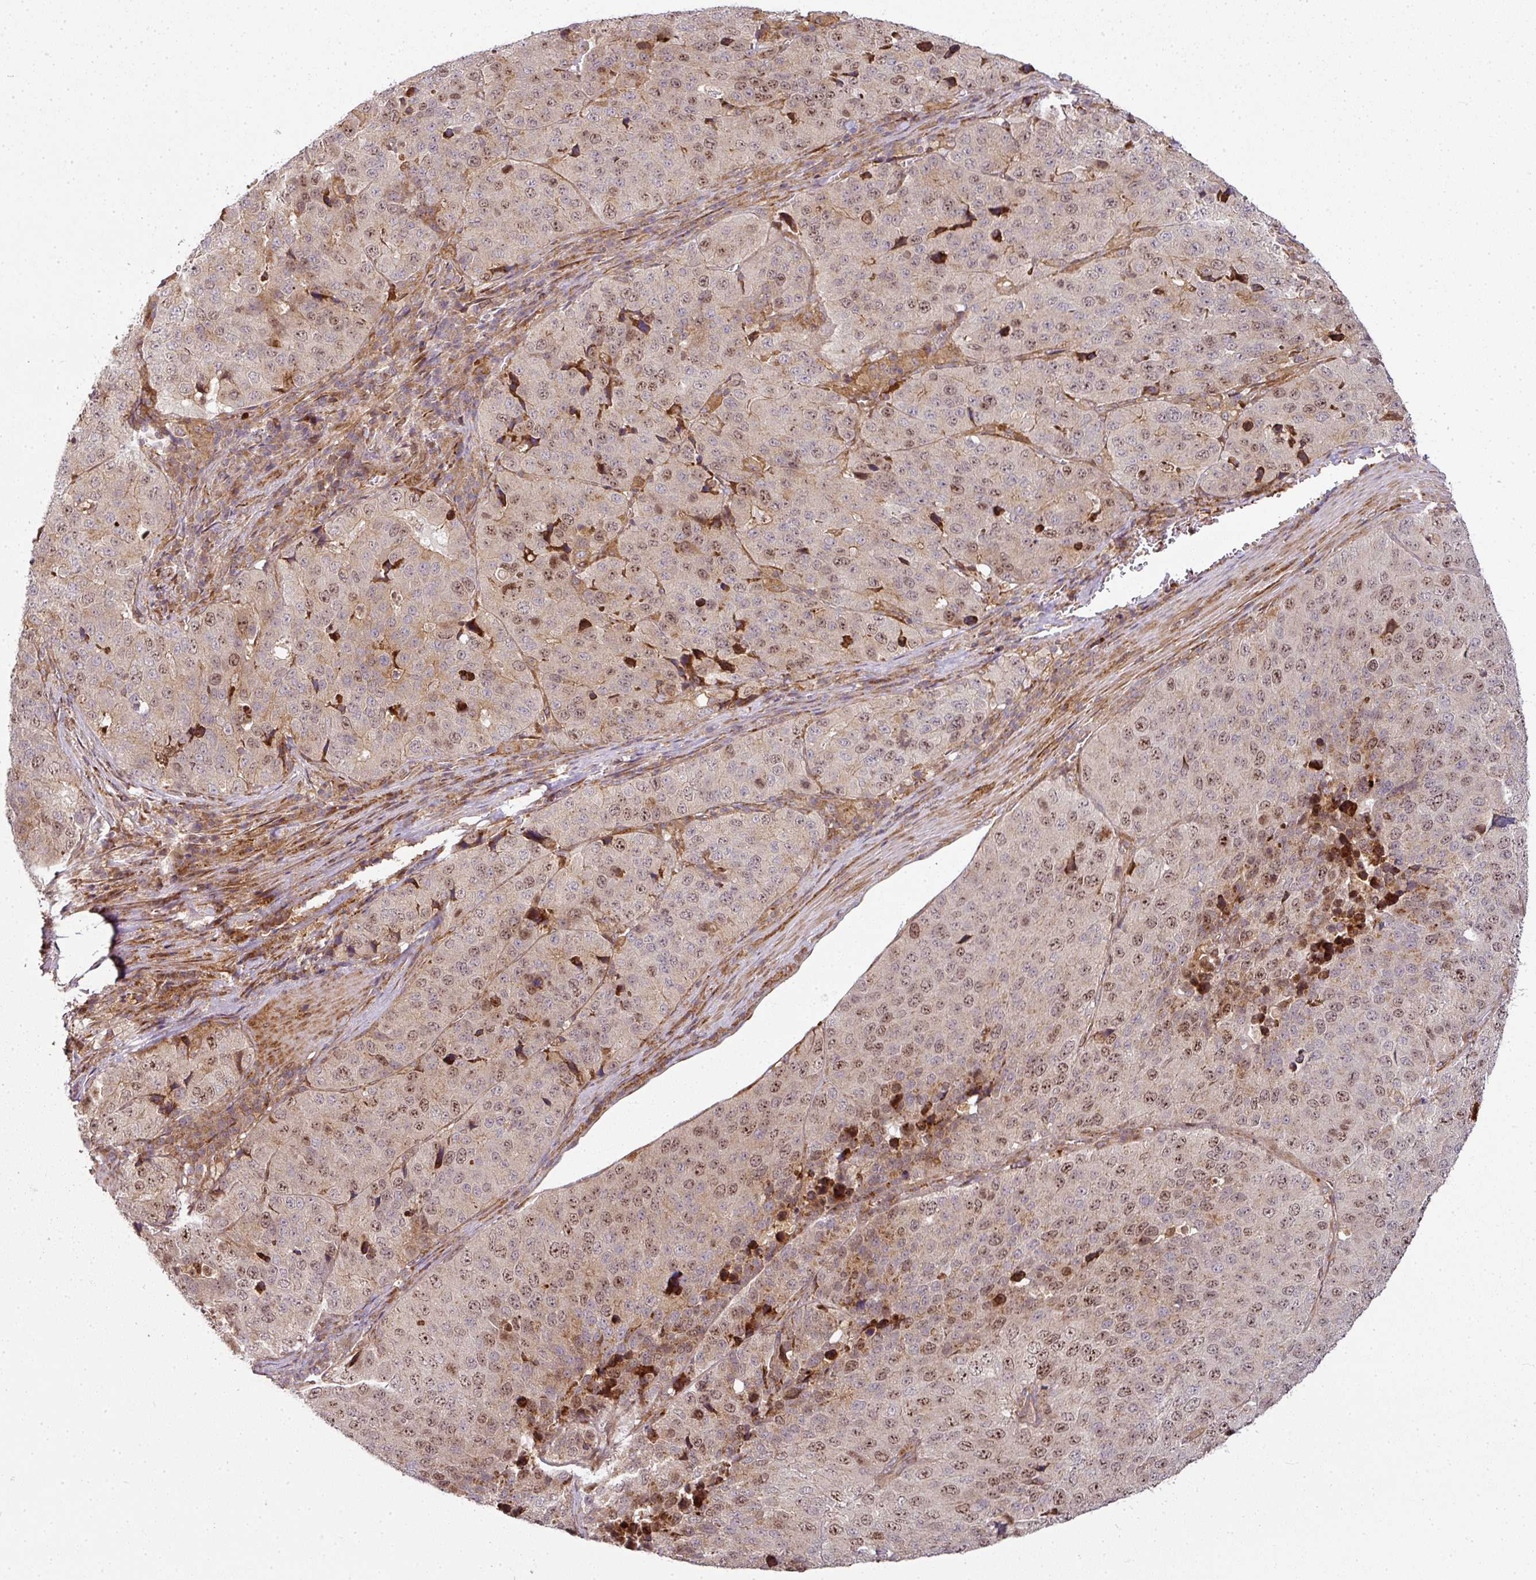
{"staining": {"intensity": "moderate", "quantity": ">75%", "location": "nuclear"}, "tissue": "stomach cancer", "cell_type": "Tumor cells", "image_type": "cancer", "snomed": [{"axis": "morphology", "description": "Adenocarcinoma, NOS"}, {"axis": "topography", "description": "Stomach"}], "caption": "Immunohistochemistry of adenocarcinoma (stomach) displays medium levels of moderate nuclear staining in about >75% of tumor cells. The protein of interest is shown in brown color, while the nuclei are stained blue.", "gene": "ATAT1", "patient": {"sex": "male", "age": 71}}